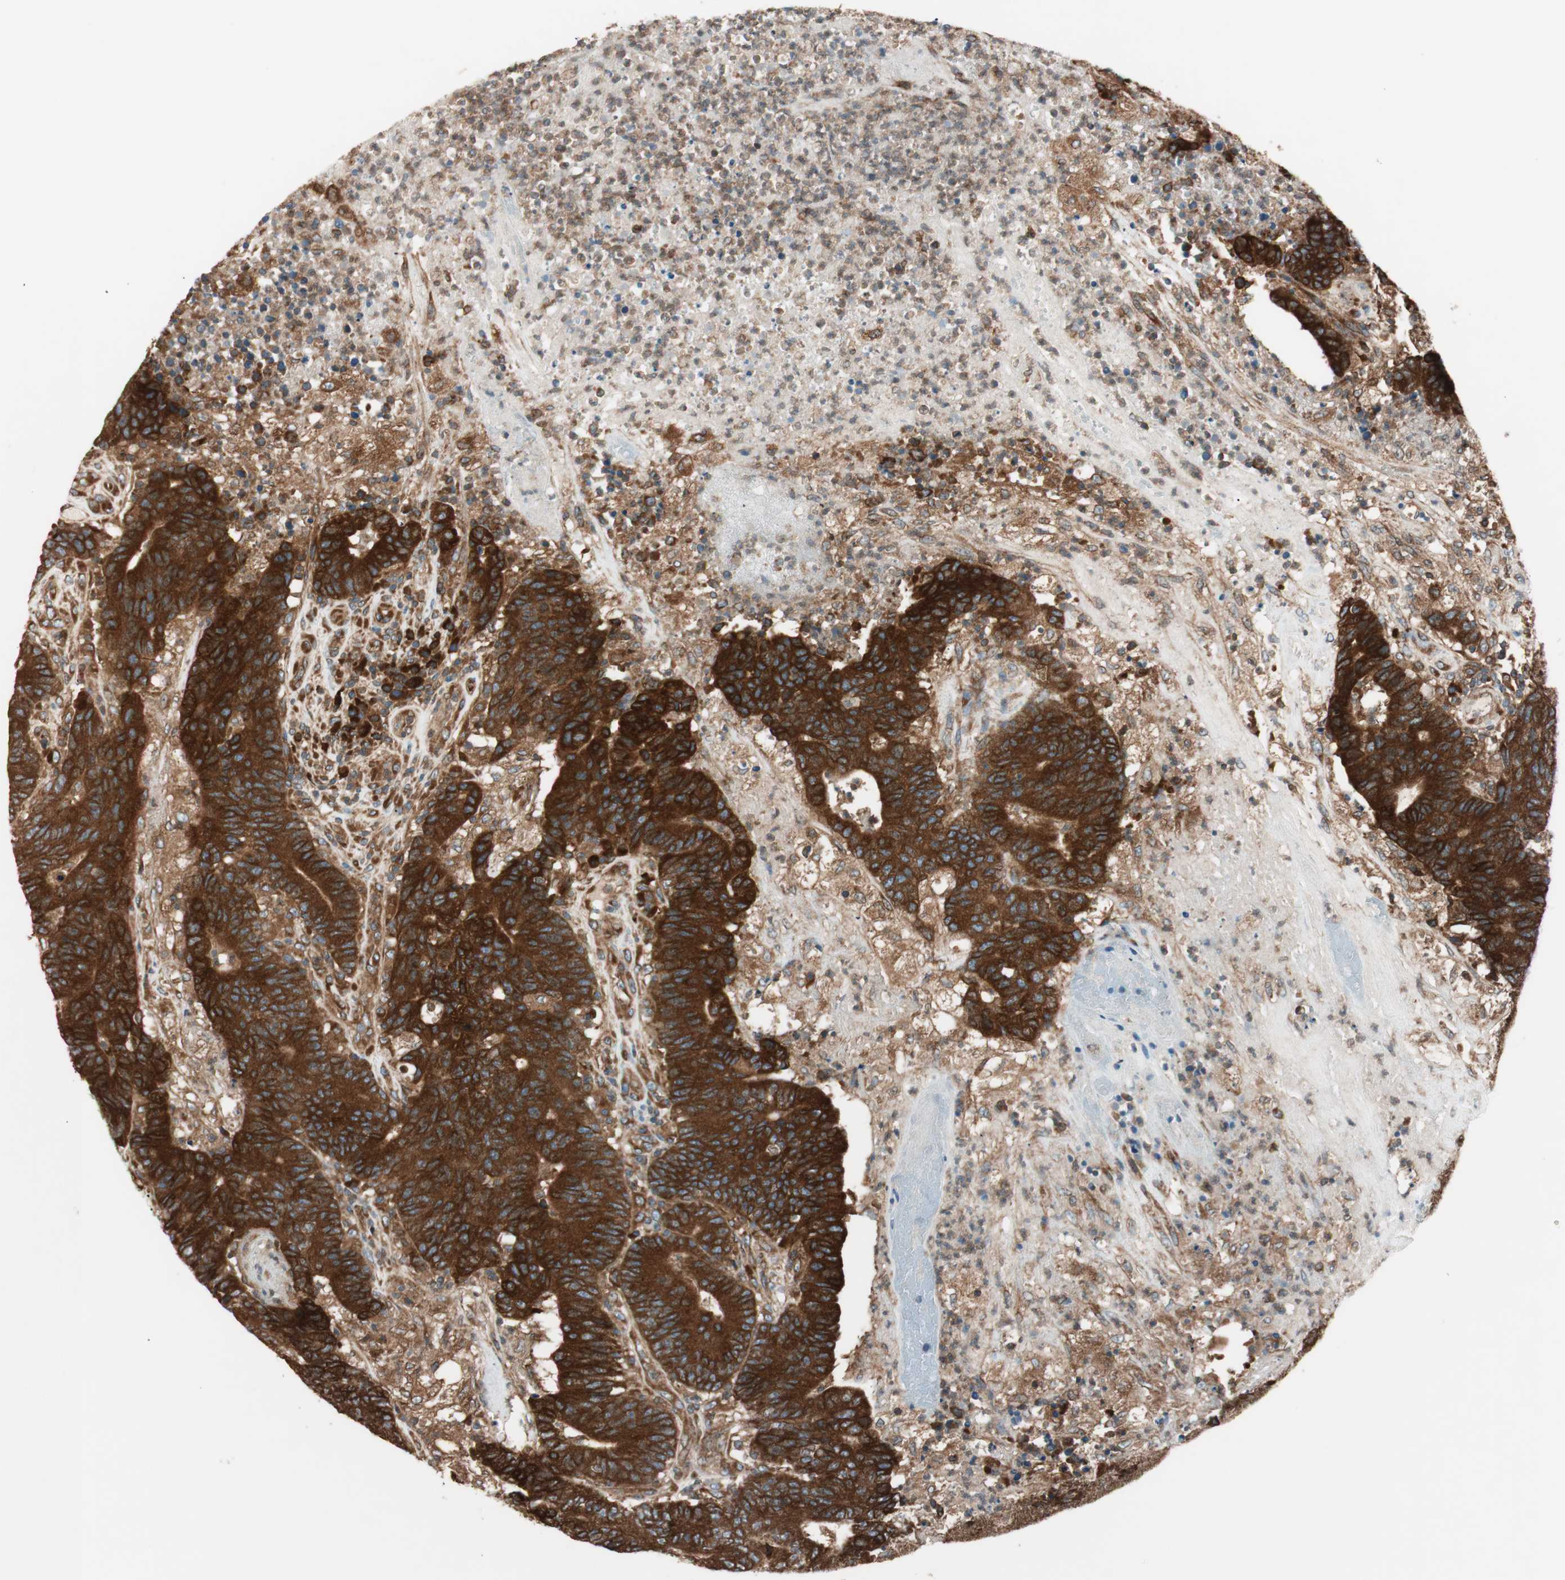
{"staining": {"intensity": "strong", "quantity": ">75%", "location": "cytoplasmic/membranous"}, "tissue": "colorectal cancer", "cell_type": "Tumor cells", "image_type": "cancer", "snomed": [{"axis": "morphology", "description": "Normal tissue, NOS"}, {"axis": "morphology", "description": "Adenocarcinoma, NOS"}, {"axis": "topography", "description": "Colon"}], "caption": "Protein analysis of adenocarcinoma (colorectal) tissue exhibits strong cytoplasmic/membranous expression in approximately >75% of tumor cells. (Stains: DAB (3,3'-diaminobenzidine) in brown, nuclei in blue, Microscopy: brightfield microscopy at high magnification).", "gene": "RAB5A", "patient": {"sex": "female", "age": 75}}